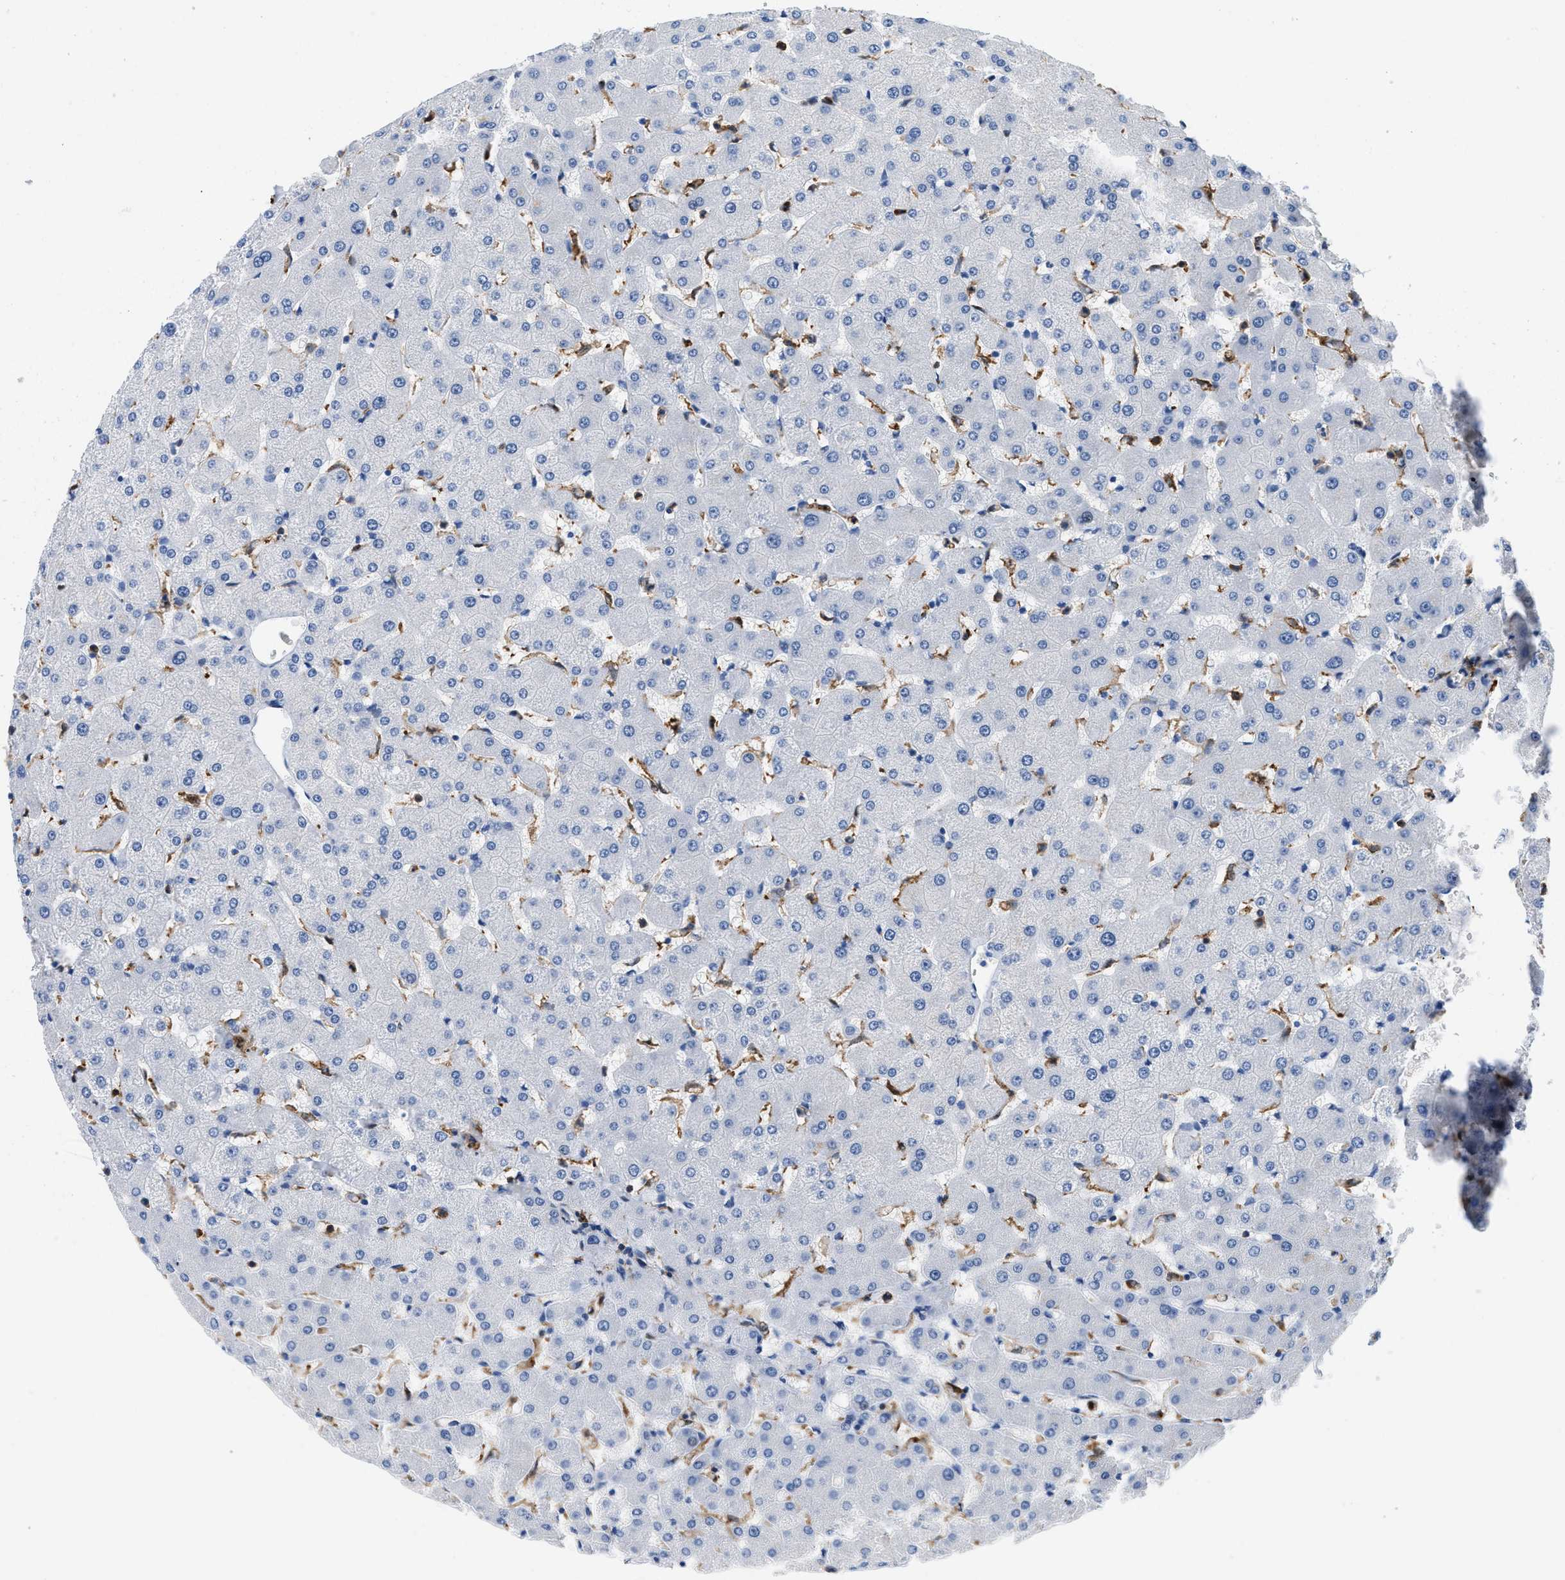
{"staining": {"intensity": "weak", "quantity": "25%-75%", "location": "cytoplasmic/membranous"}, "tissue": "liver", "cell_type": "Cholangiocytes", "image_type": "normal", "snomed": [{"axis": "morphology", "description": "Normal tissue, NOS"}, {"axis": "topography", "description": "Liver"}], "caption": "Weak cytoplasmic/membranous expression is appreciated in about 25%-75% of cholangiocytes in benign liver. (DAB (3,3'-diaminobenzidine) = brown stain, brightfield microscopy at high magnification).", "gene": "GSN", "patient": {"sex": "female", "age": 63}}